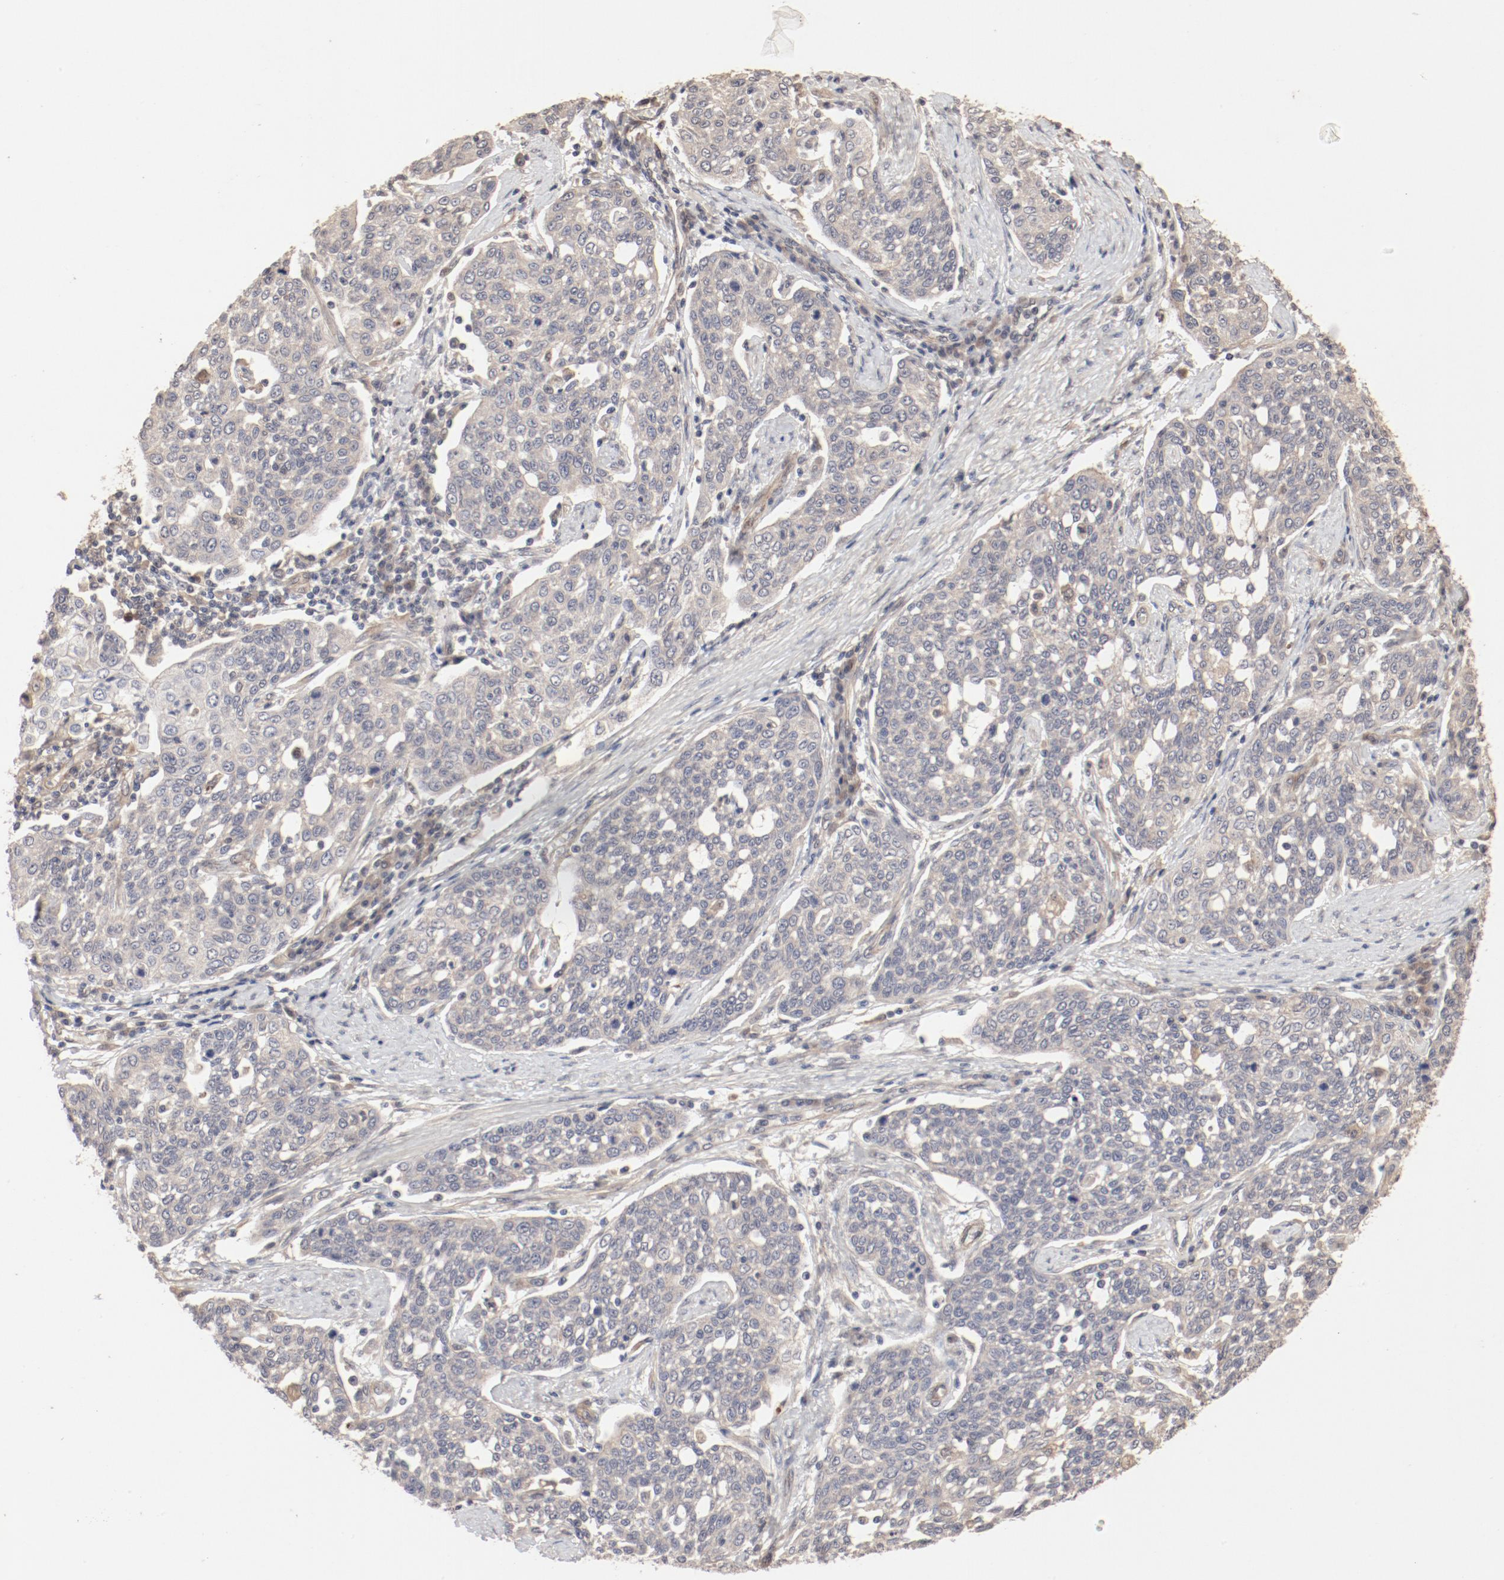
{"staining": {"intensity": "weak", "quantity": ">75%", "location": "cytoplasmic/membranous"}, "tissue": "cervical cancer", "cell_type": "Tumor cells", "image_type": "cancer", "snomed": [{"axis": "morphology", "description": "Squamous cell carcinoma, NOS"}, {"axis": "topography", "description": "Cervix"}], "caption": "A low amount of weak cytoplasmic/membranous staining is identified in about >75% of tumor cells in cervical cancer (squamous cell carcinoma) tissue. The protein of interest is stained brown, and the nuclei are stained in blue (DAB (3,3'-diaminobenzidine) IHC with brightfield microscopy, high magnification).", "gene": "IL3RA", "patient": {"sex": "female", "age": 34}}